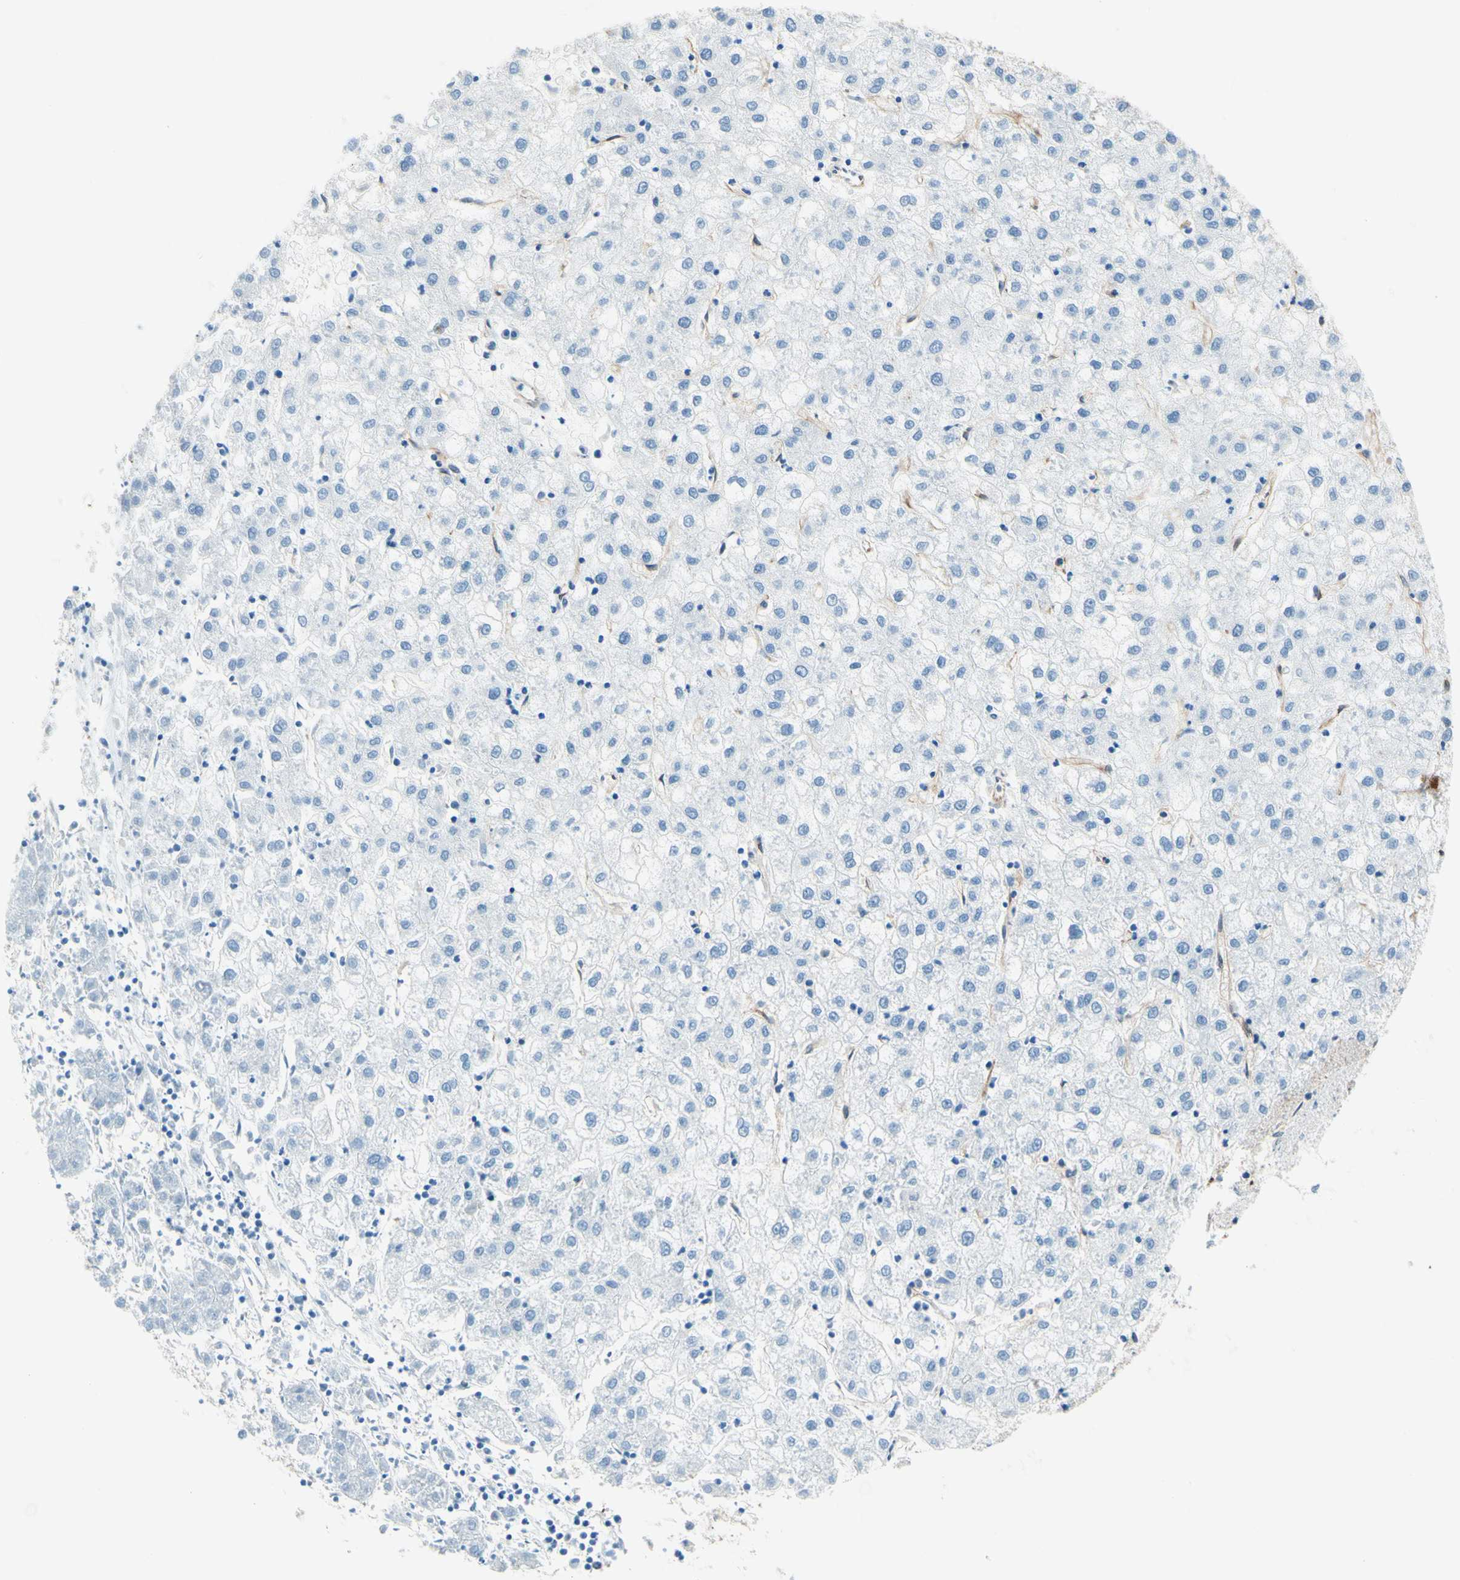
{"staining": {"intensity": "negative", "quantity": "none", "location": "none"}, "tissue": "liver cancer", "cell_type": "Tumor cells", "image_type": "cancer", "snomed": [{"axis": "morphology", "description": "Carcinoma, Hepatocellular, NOS"}, {"axis": "topography", "description": "Liver"}], "caption": "Human liver cancer stained for a protein using IHC demonstrates no expression in tumor cells.", "gene": "DPYSL3", "patient": {"sex": "male", "age": 72}}